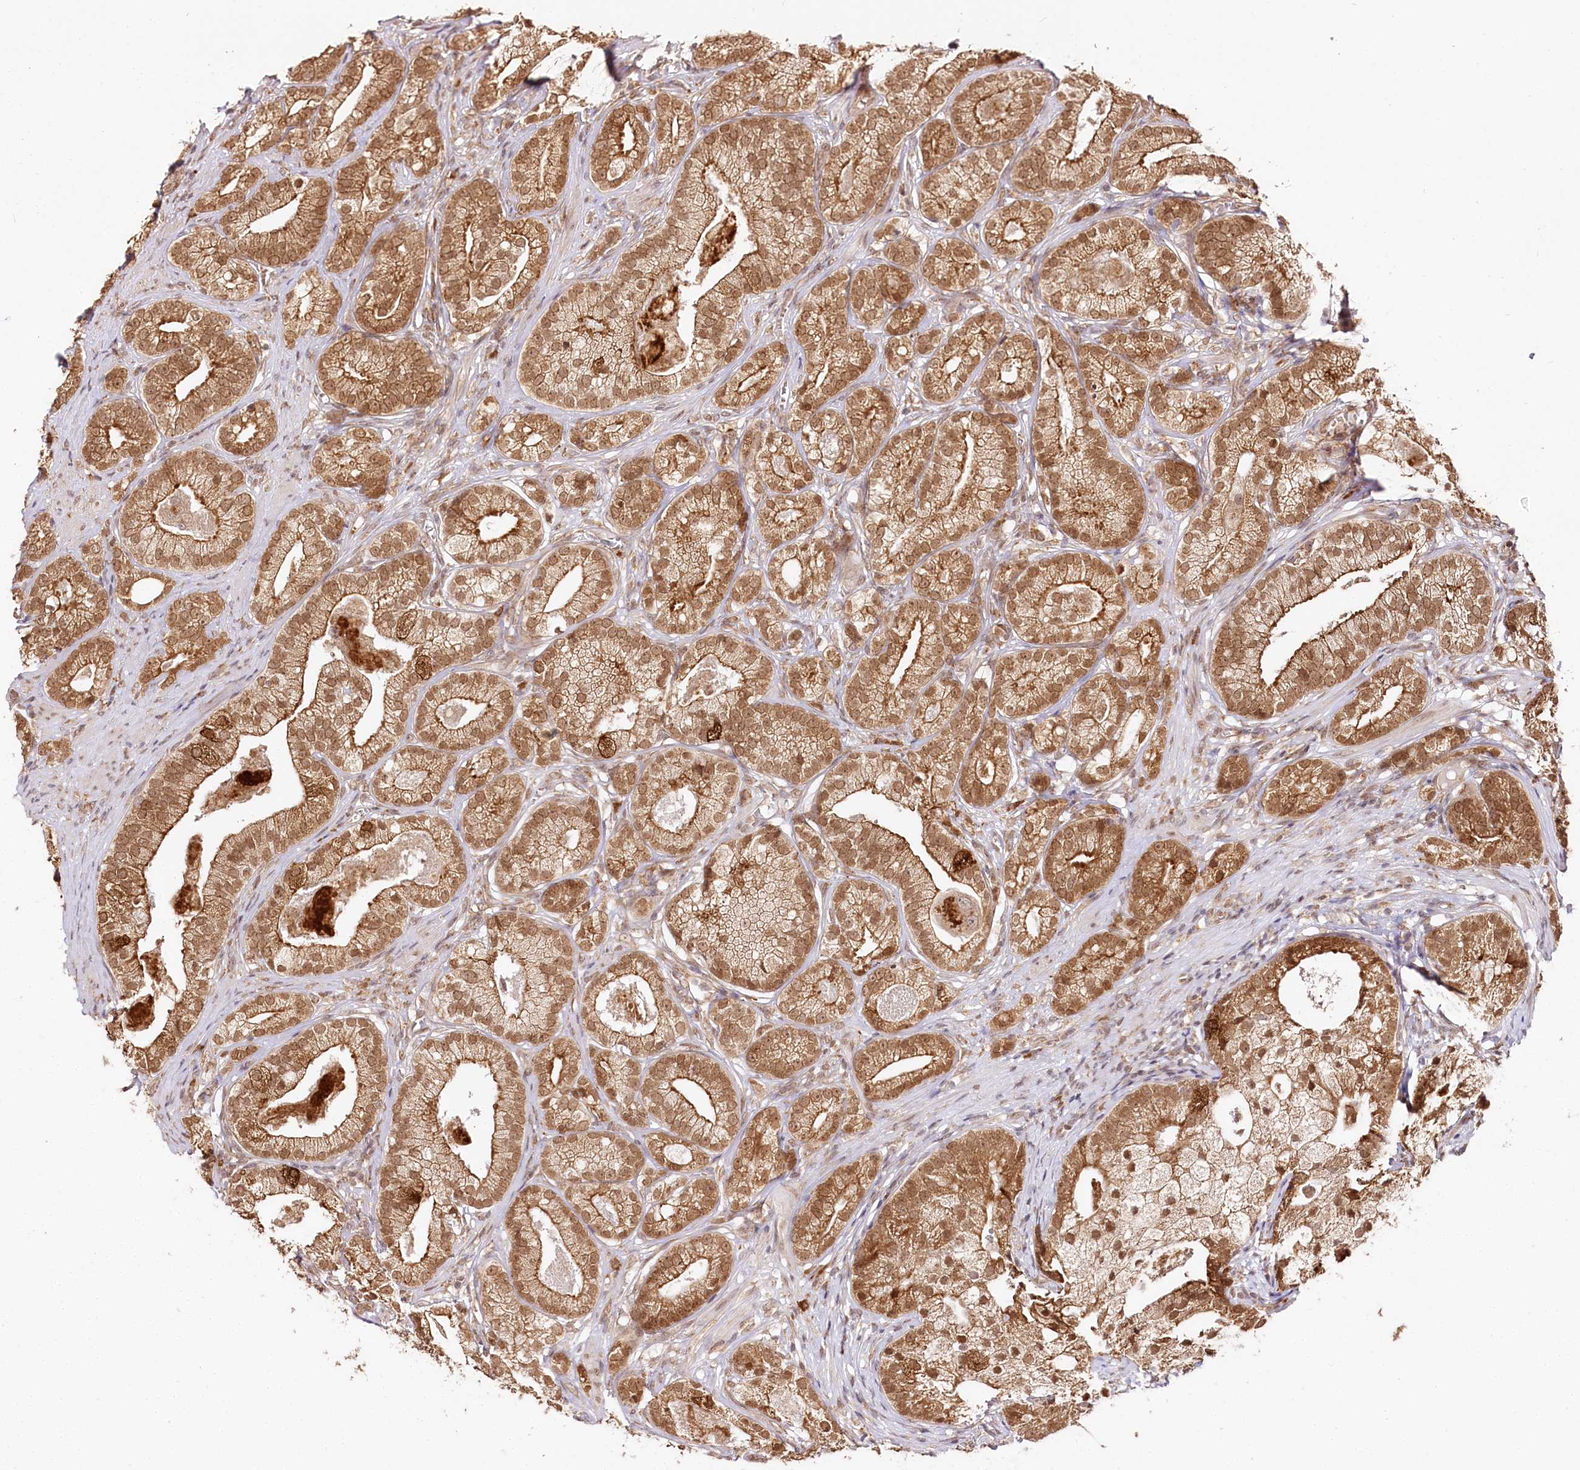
{"staining": {"intensity": "moderate", "quantity": ">75%", "location": "cytoplasmic/membranous,nuclear"}, "tissue": "prostate cancer", "cell_type": "Tumor cells", "image_type": "cancer", "snomed": [{"axis": "morphology", "description": "Adenocarcinoma, High grade"}, {"axis": "topography", "description": "Prostate"}], "caption": "Immunohistochemistry (IHC) of high-grade adenocarcinoma (prostate) exhibits medium levels of moderate cytoplasmic/membranous and nuclear expression in about >75% of tumor cells.", "gene": "ENSG00000144785", "patient": {"sex": "male", "age": 69}}